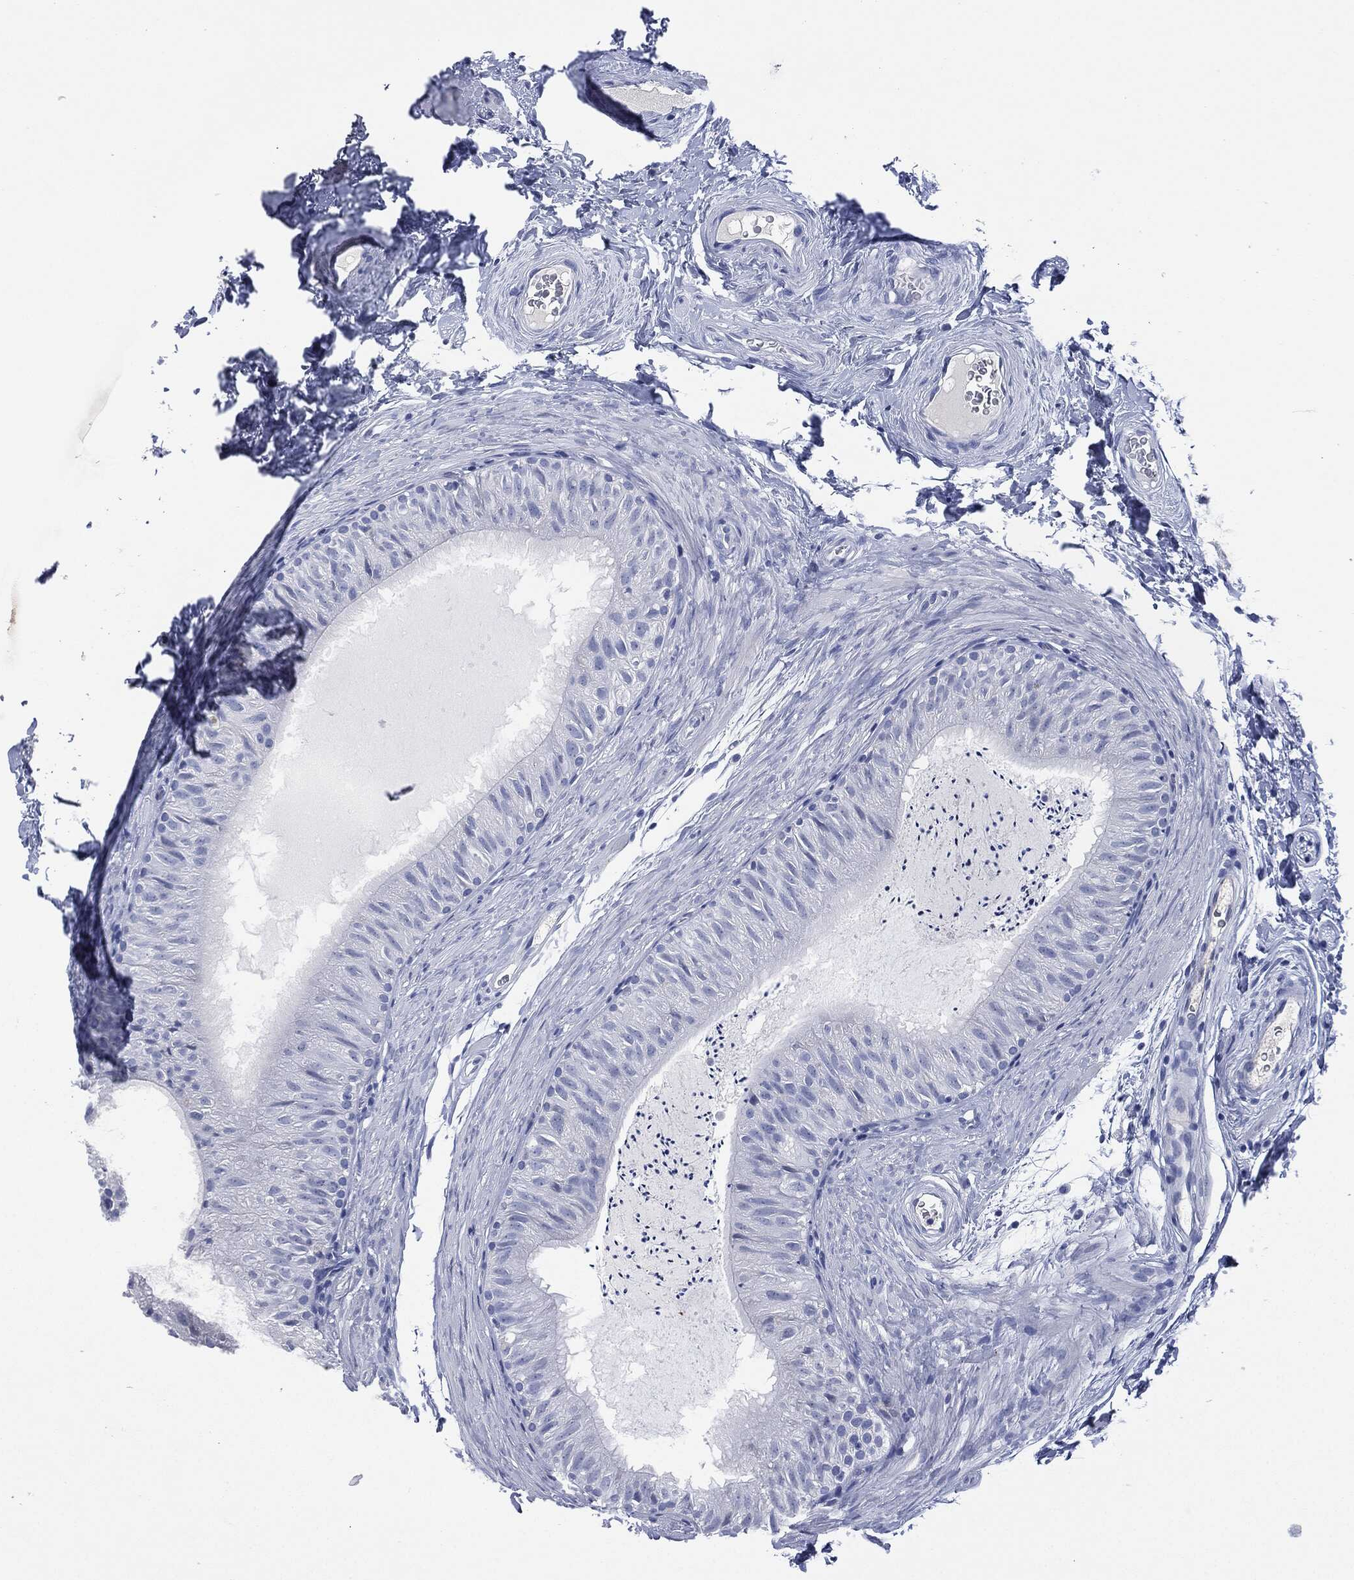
{"staining": {"intensity": "negative", "quantity": "none", "location": "none"}, "tissue": "epididymis", "cell_type": "Glandular cells", "image_type": "normal", "snomed": [{"axis": "morphology", "description": "Normal tissue, NOS"}, {"axis": "topography", "description": "Epididymis"}], "caption": "The image demonstrates no staining of glandular cells in unremarkable epididymis.", "gene": "MUC16", "patient": {"sex": "male", "age": 34}}